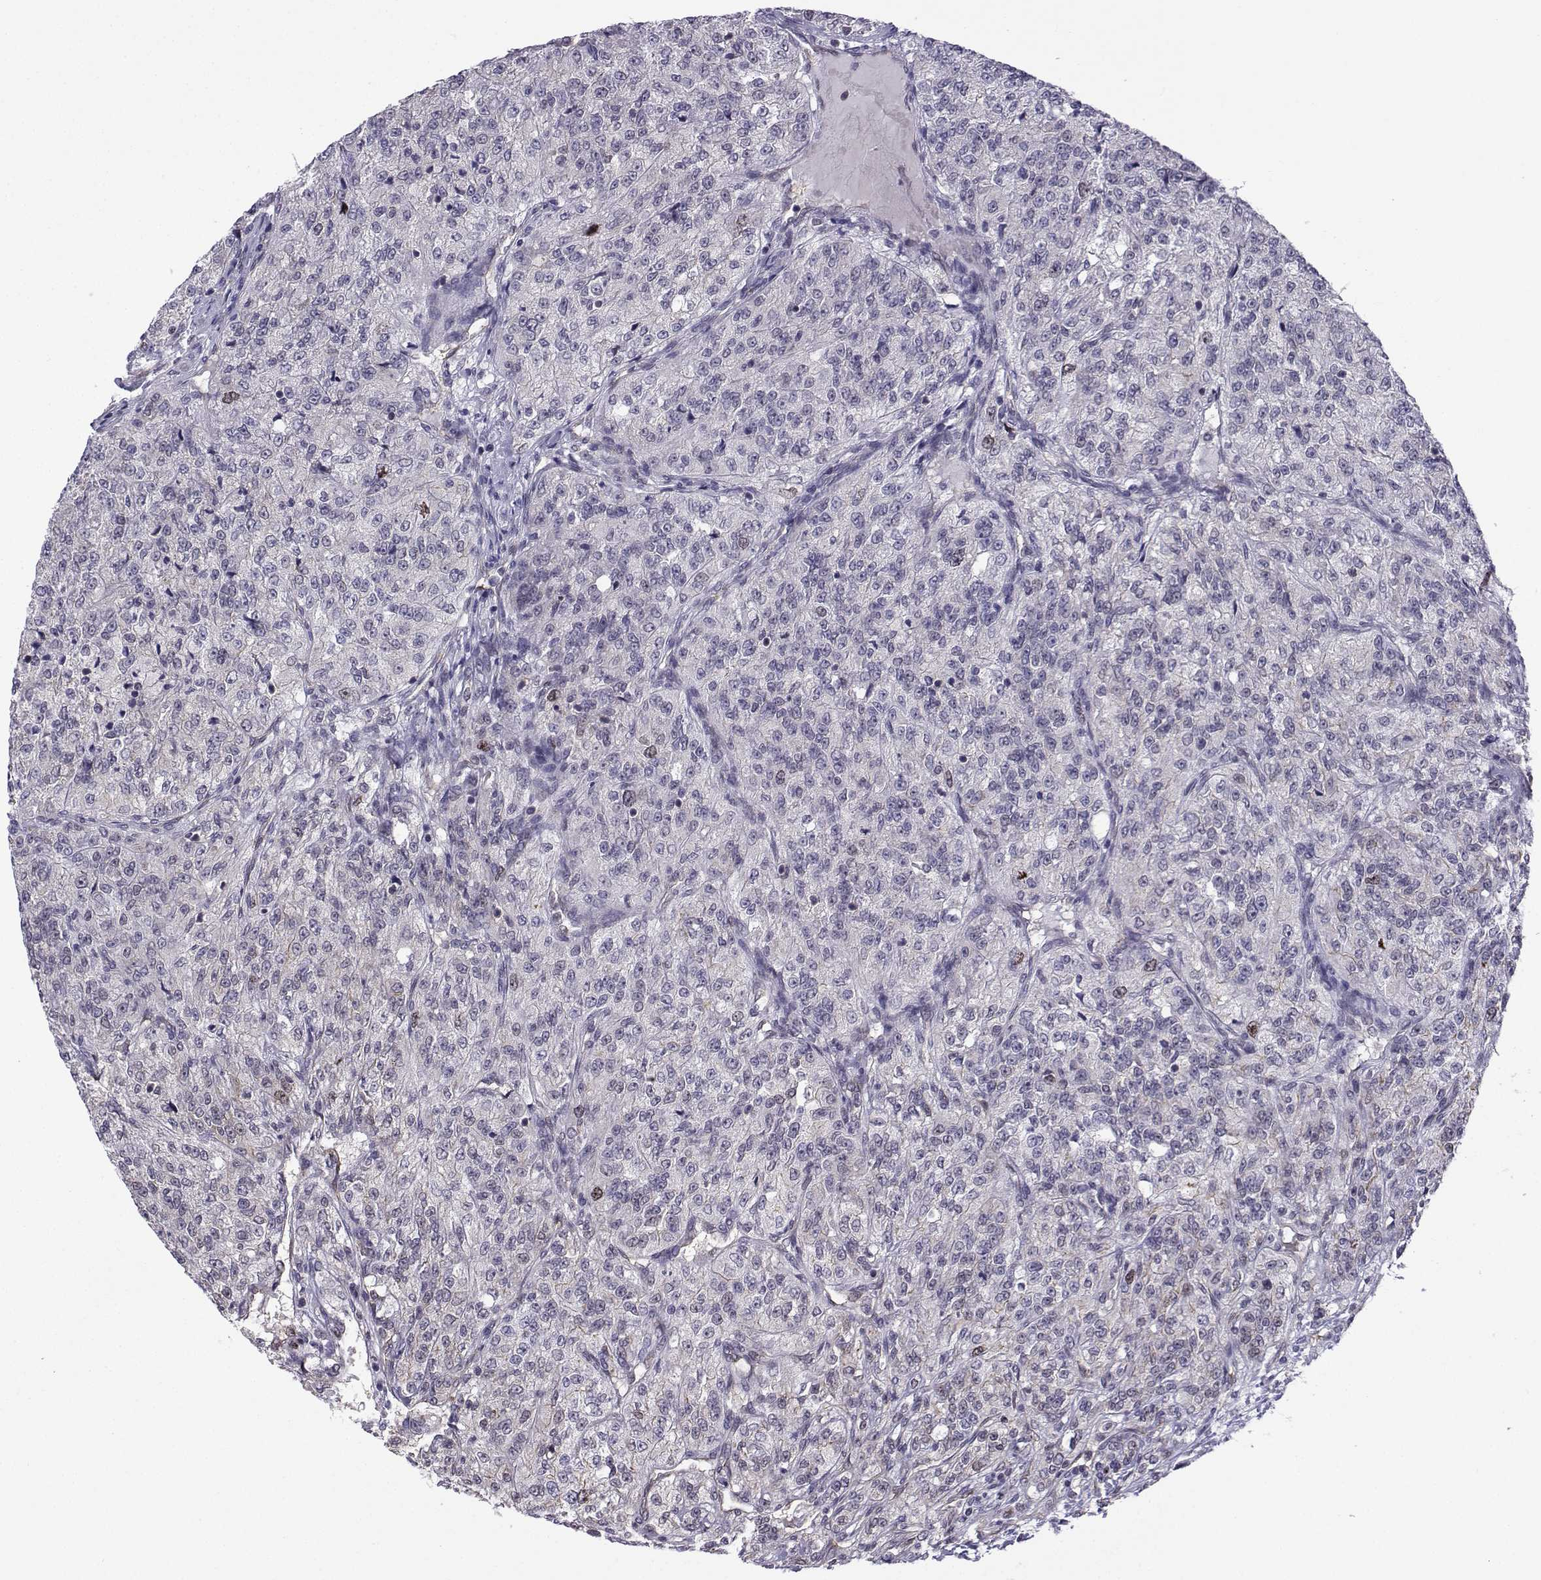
{"staining": {"intensity": "weak", "quantity": "<25%", "location": "nuclear"}, "tissue": "renal cancer", "cell_type": "Tumor cells", "image_type": "cancer", "snomed": [{"axis": "morphology", "description": "Adenocarcinoma, NOS"}, {"axis": "topography", "description": "Kidney"}], "caption": "Tumor cells are negative for protein expression in human renal cancer.", "gene": "INCENP", "patient": {"sex": "female", "age": 63}}